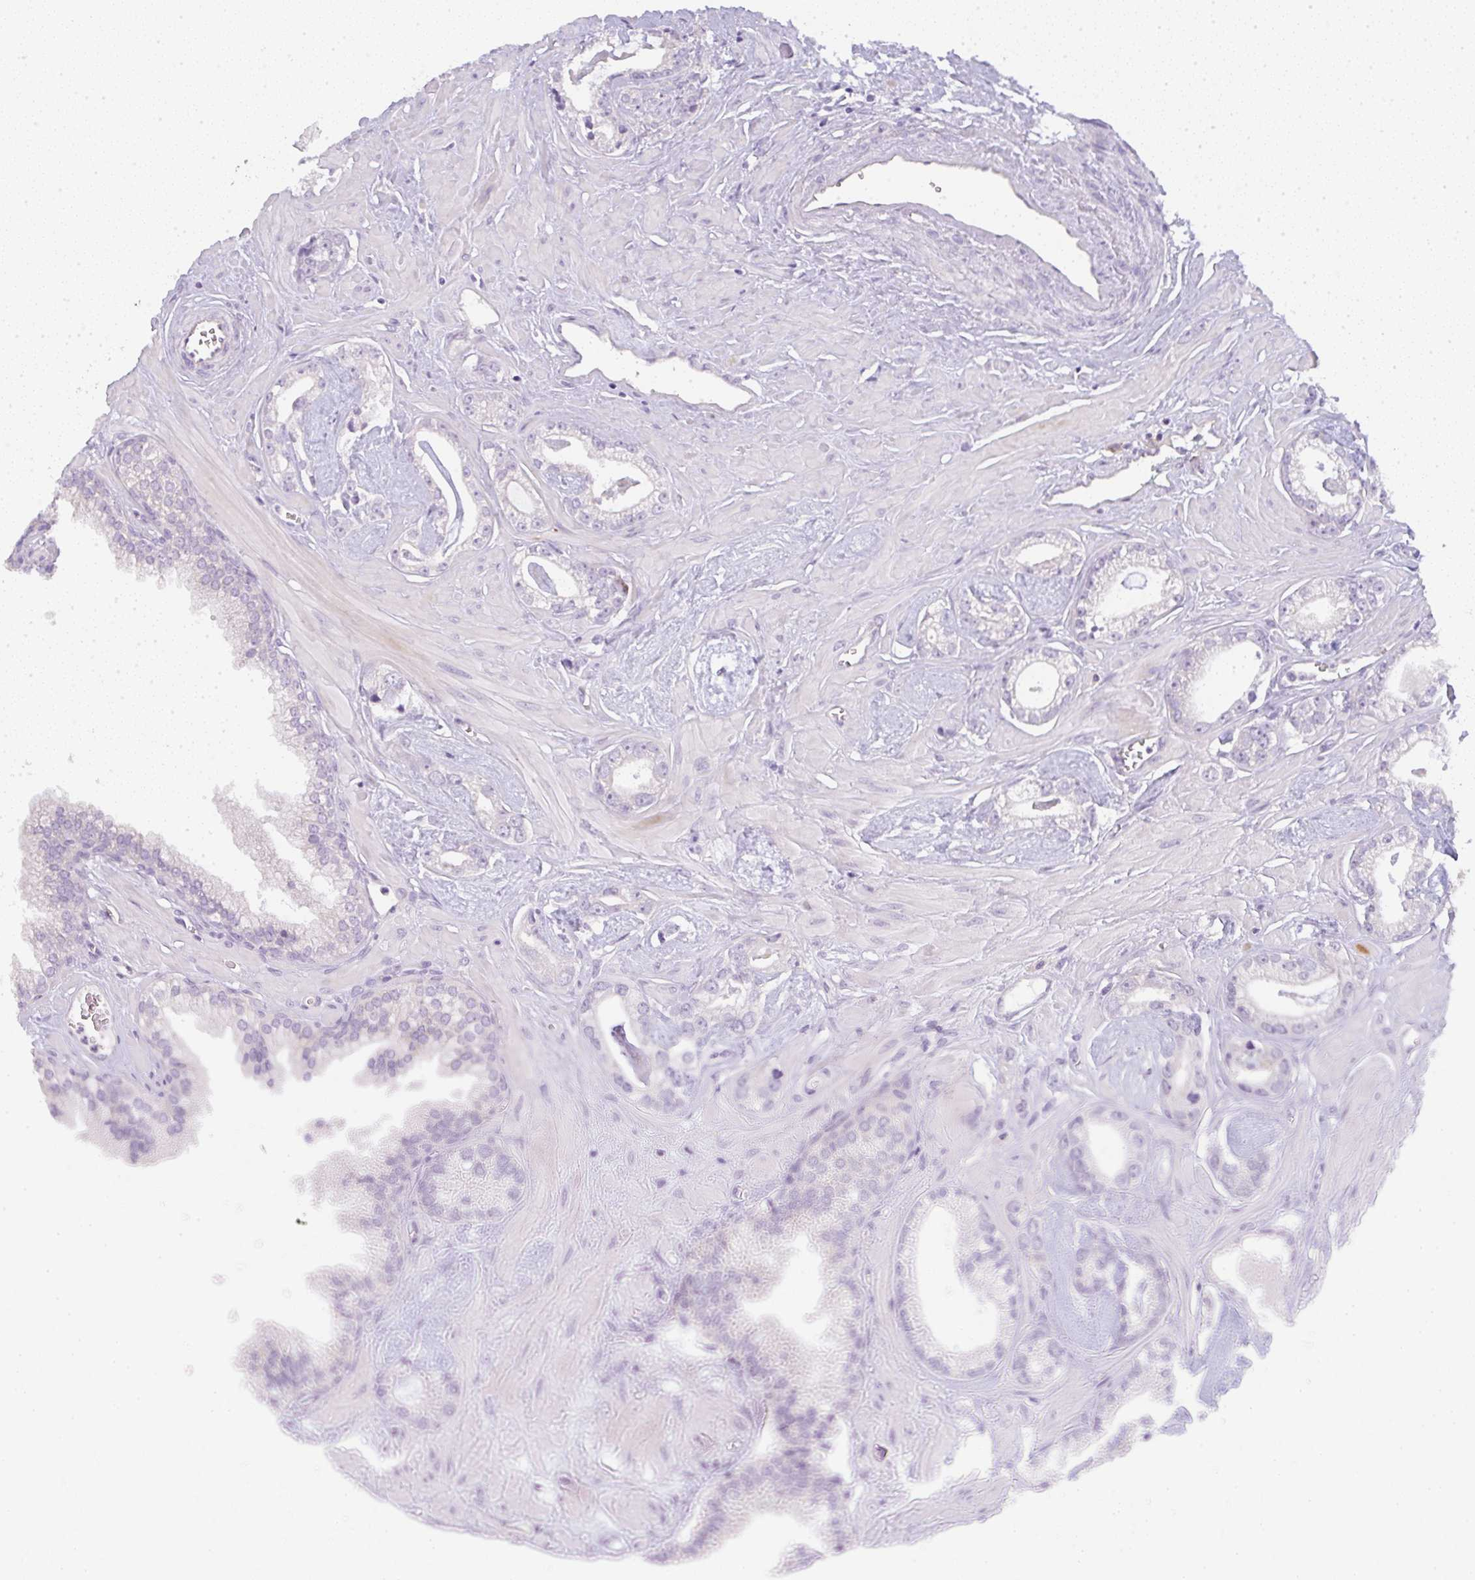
{"staining": {"intensity": "negative", "quantity": "none", "location": "none"}, "tissue": "prostate cancer", "cell_type": "Tumor cells", "image_type": "cancer", "snomed": [{"axis": "morphology", "description": "Adenocarcinoma, Low grade"}, {"axis": "topography", "description": "Prostate"}], "caption": "Tumor cells are negative for protein expression in human prostate cancer.", "gene": "LPAR4", "patient": {"sex": "male", "age": 60}}